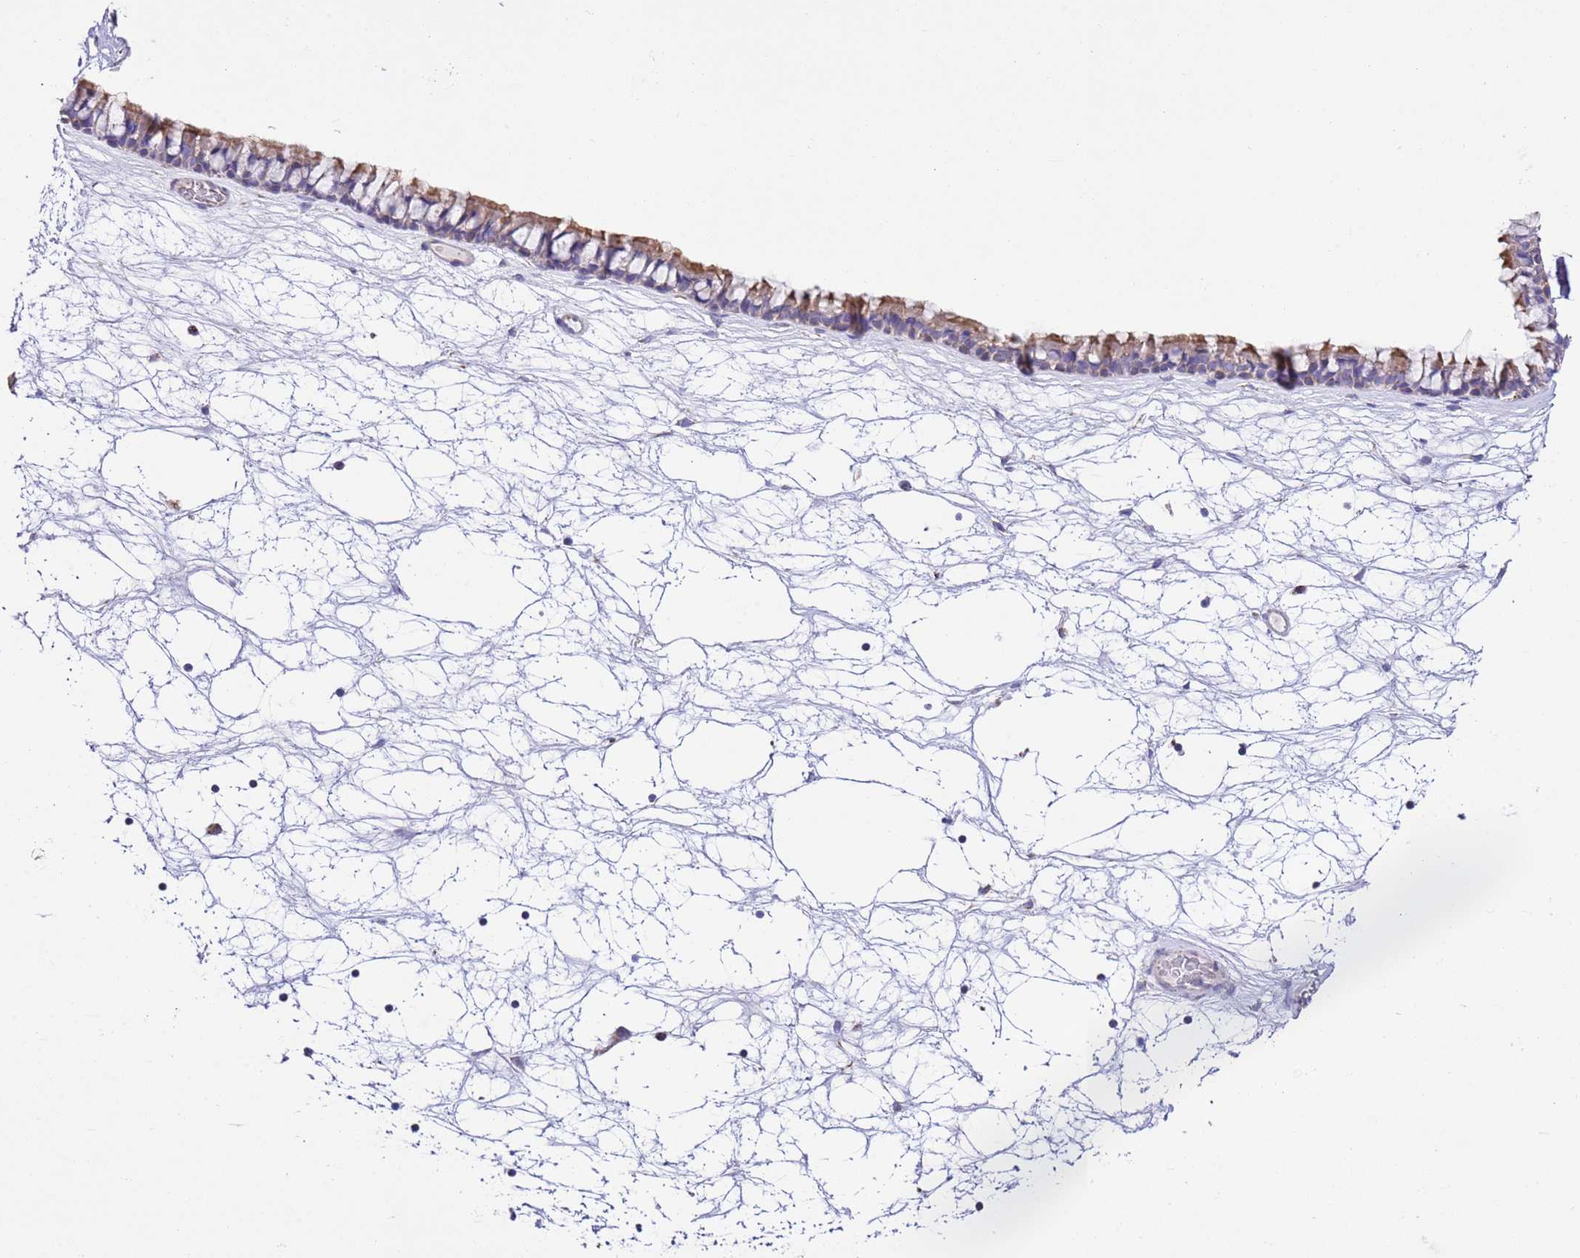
{"staining": {"intensity": "moderate", "quantity": "<25%", "location": "cytoplasmic/membranous"}, "tissue": "nasopharynx", "cell_type": "Respiratory epithelial cells", "image_type": "normal", "snomed": [{"axis": "morphology", "description": "Normal tissue, NOS"}, {"axis": "topography", "description": "Nasopharynx"}], "caption": "Protein expression analysis of benign human nasopharynx reveals moderate cytoplasmic/membranous positivity in about <25% of respiratory epithelial cells. Nuclei are stained in blue.", "gene": "TEKTIP1", "patient": {"sex": "male", "age": 64}}